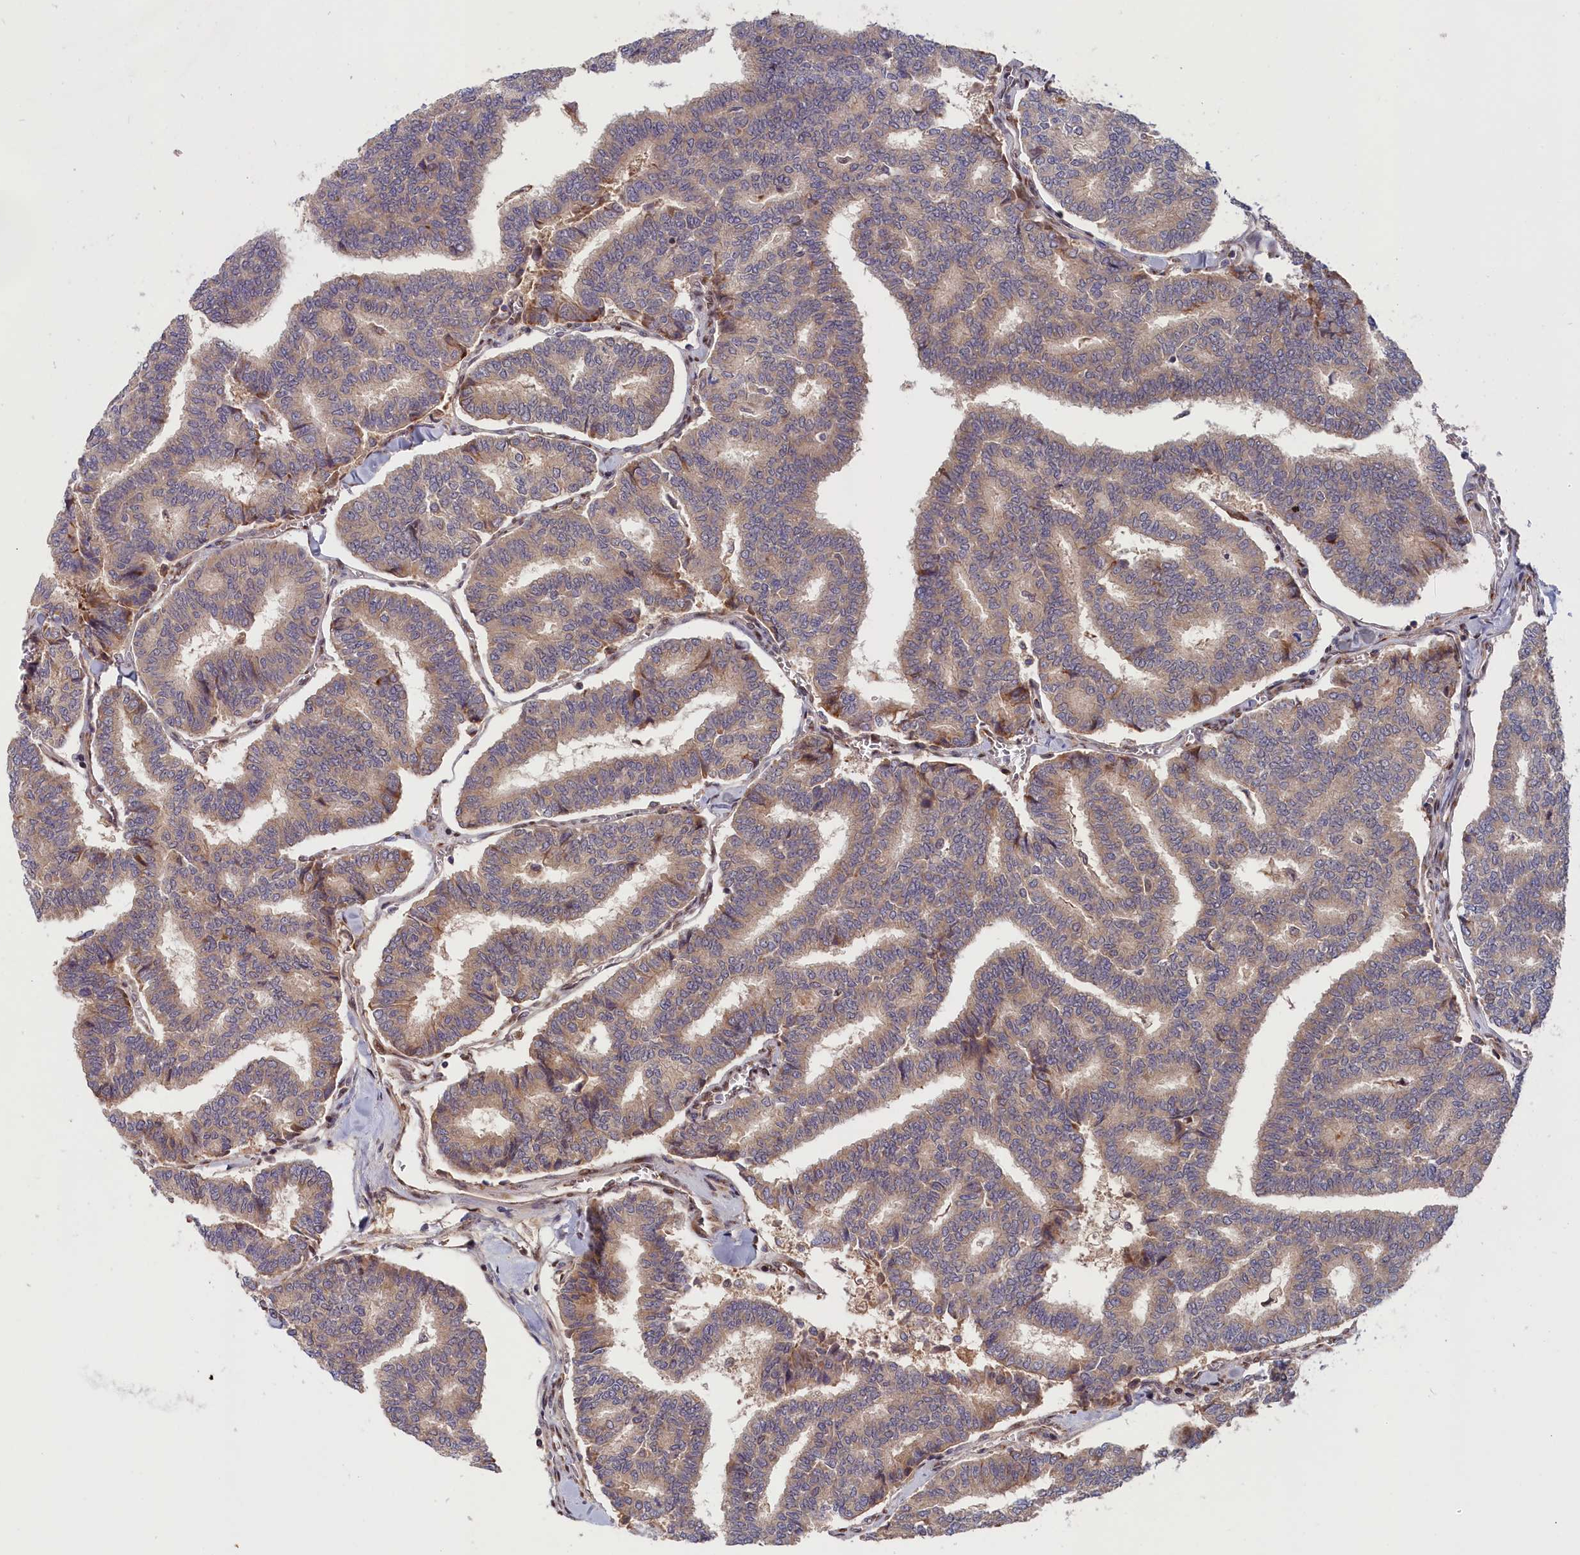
{"staining": {"intensity": "weak", "quantity": "<25%", "location": "cytoplasmic/membranous"}, "tissue": "thyroid cancer", "cell_type": "Tumor cells", "image_type": "cancer", "snomed": [{"axis": "morphology", "description": "Papillary adenocarcinoma, NOS"}, {"axis": "topography", "description": "Thyroid gland"}], "caption": "A high-resolution micrograph shows immunohistochemistry (IHC) staining of papillary adenocarcinoma (thyroid), which shows no significant positivity in tumor cells.", "gene": "CHST12", "patient": {"sex": "female", "age": 35}}